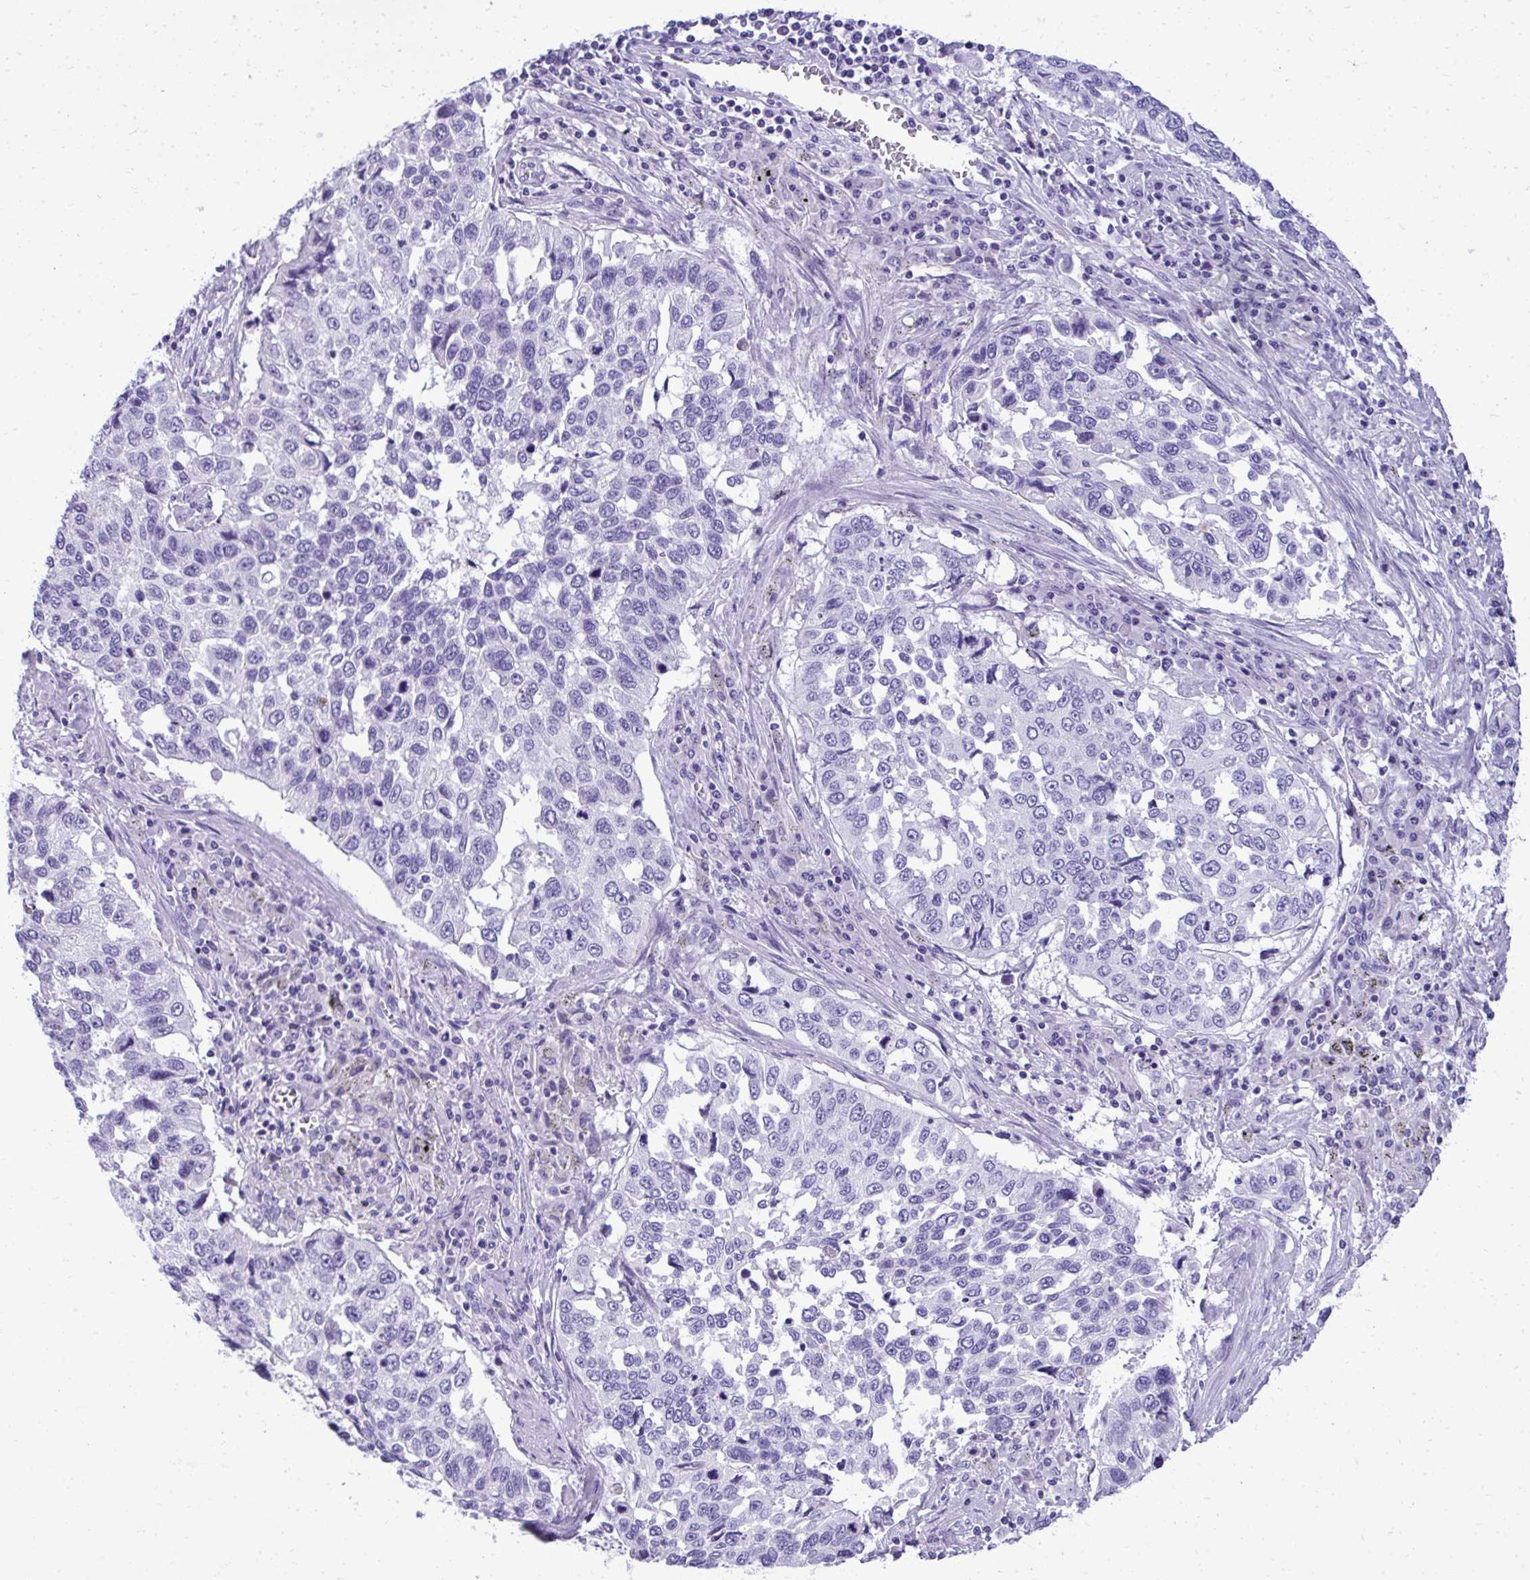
{"staining": {"intensity": "negative", "quantity": "none", "location": "none"}, "tissue": "lung cancer", "cell_type": "Tumor cells", "image_type": "cancer", "snomed": [{"axis": "morphology", "description": "Squamous cell carcinoma, NOS"}, {"axis": "topography", "description": "Lung"}], "caption": "A high-resolution micrograph shows immunohistochemistry staining of squamous cell carcinoma (lung), which shows no significant staining in tumor cells. The staining is performed using DAB brown chromogen with nuclei counter-stained in using hematoxylin.", "gene": "ST6GALNAC3", "patient": {"sex": "male", "age": 62}}